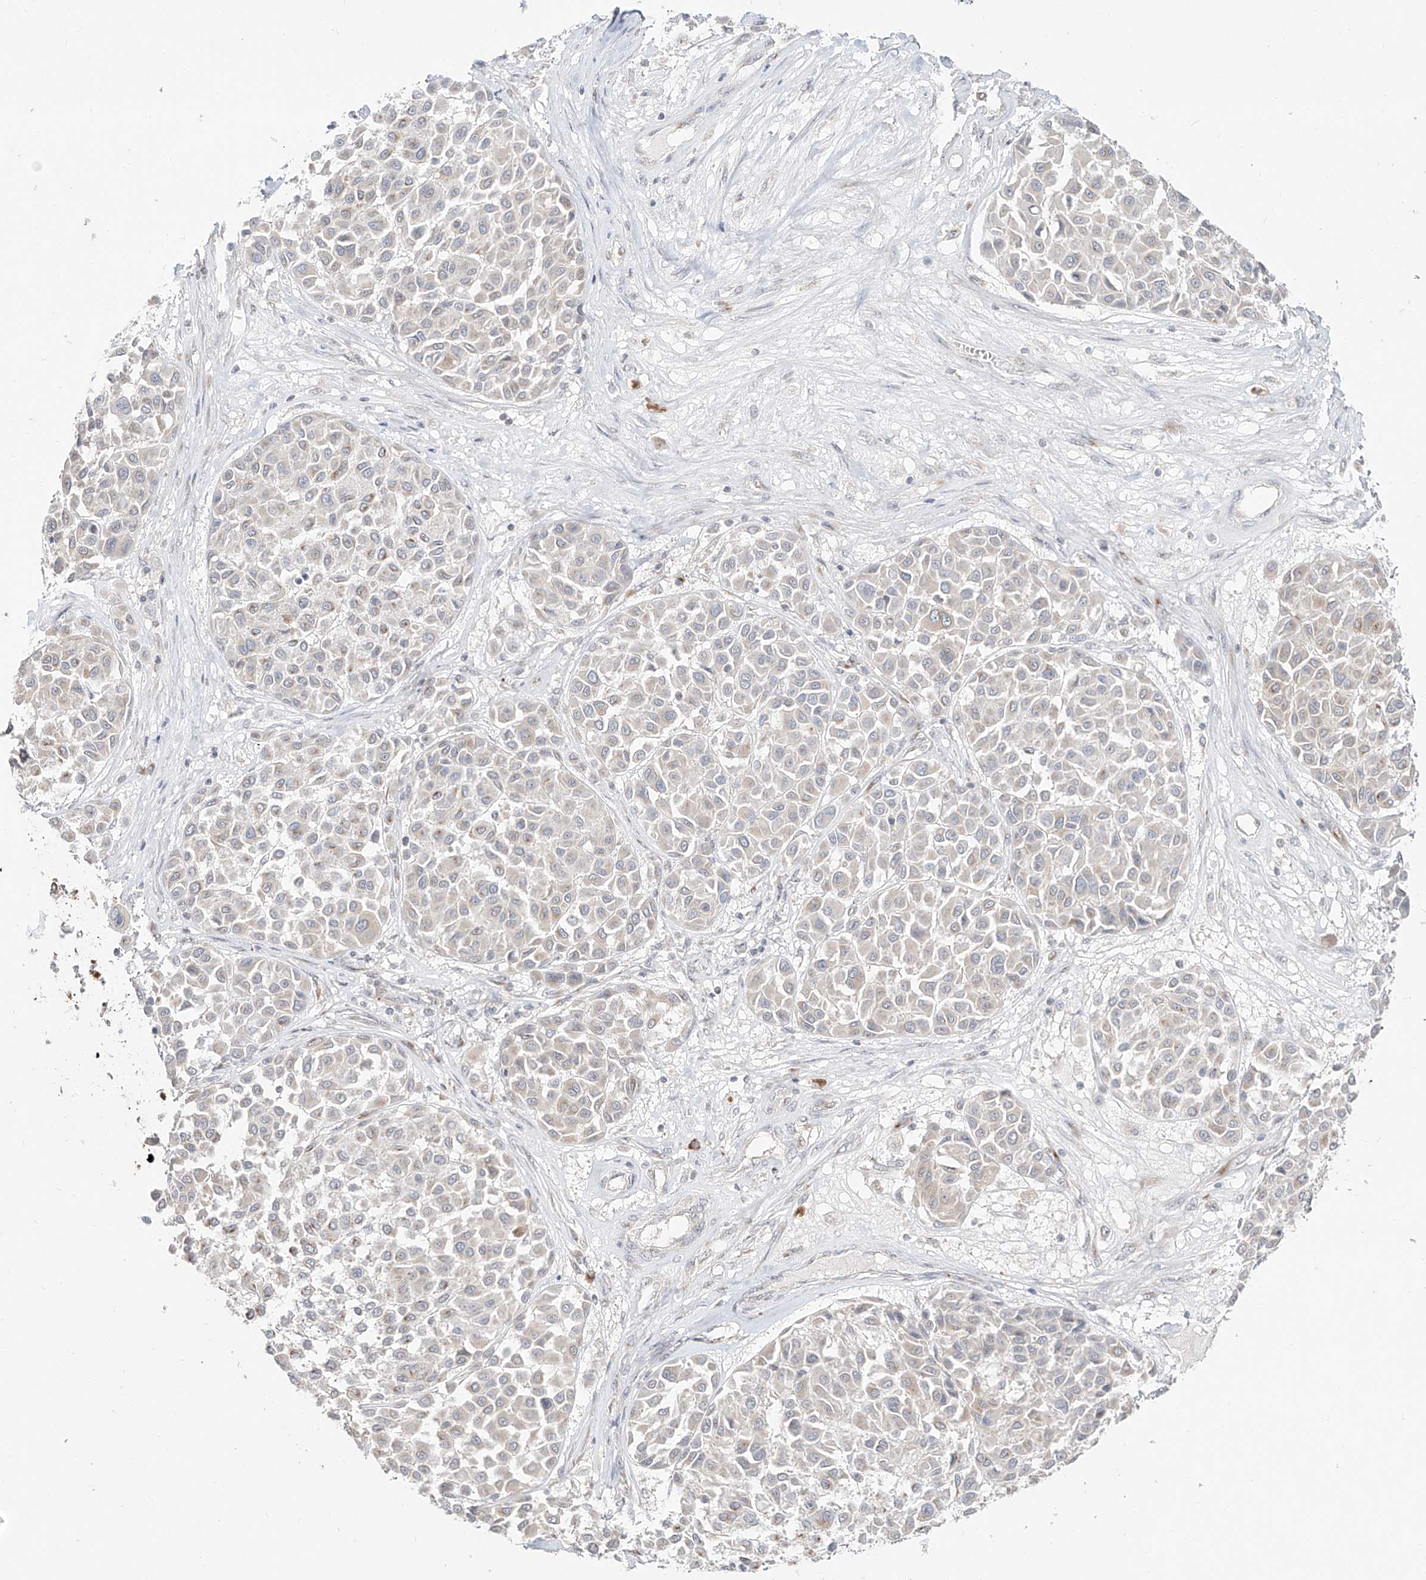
{"staining": {"intensity": "weak", "quantity": "<25%", "location": "cytoplasmic/membranous"}, "tissue": "melanoma", "cell_type": "Tumor cells", "image_type": "cancer", "snomed": [{"axis": "morphology", "description": "Malignant melanoma, Metastatic site"}, {"axis": "topography", "description": "Soft tissue"}], "caption": "Immunohistochemistry (IHC) of human melanoma demonstrates no positivity in tumor cells.", "gene": "BSDC1", "patient": {"sex": "male", "age": 41}}